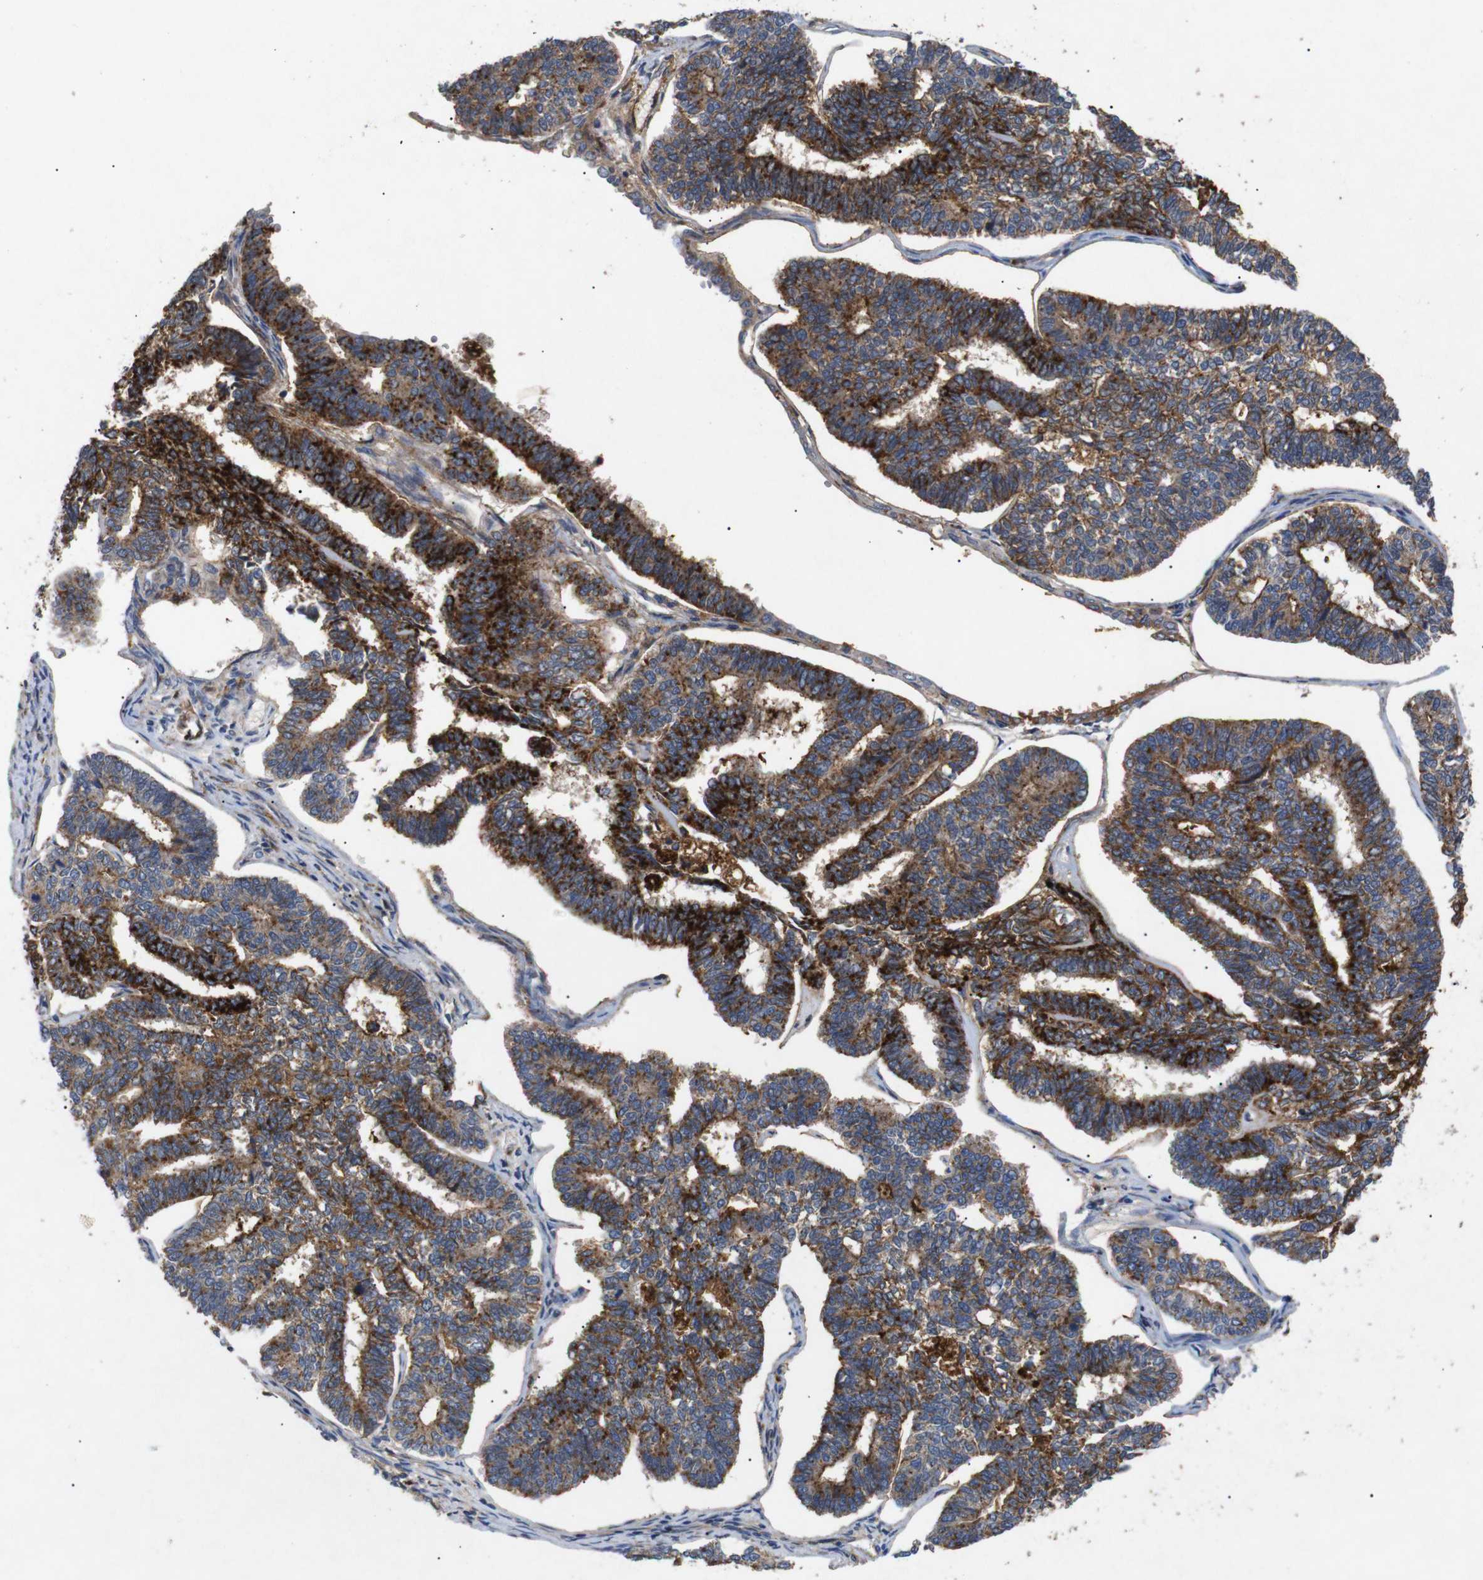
{"staining": {"intensity": "strong", "quantity": "25%-75%", "location": "cytoplasmic/membranous"}, "tissue": "endometrial cancer", "cell_type": "Tumor cells", "image_type": "cancer", "snomed": [{"axis": "morphology", "description": "Adenocarcinoma, NOS"}, {"axis": "topography", "description": "Endometrium"}], "caption": "Immunohistochemistry (IHC) histopathology image of human adenocarcinoma (endometrial) stained for a protein (brown), which displays high levels of strong cytoplasmic/membranous expression in approximately 25%-75% of tumor cells.", "gene": "SDCBP", "patient": {"sex": "female", "age": 70}}